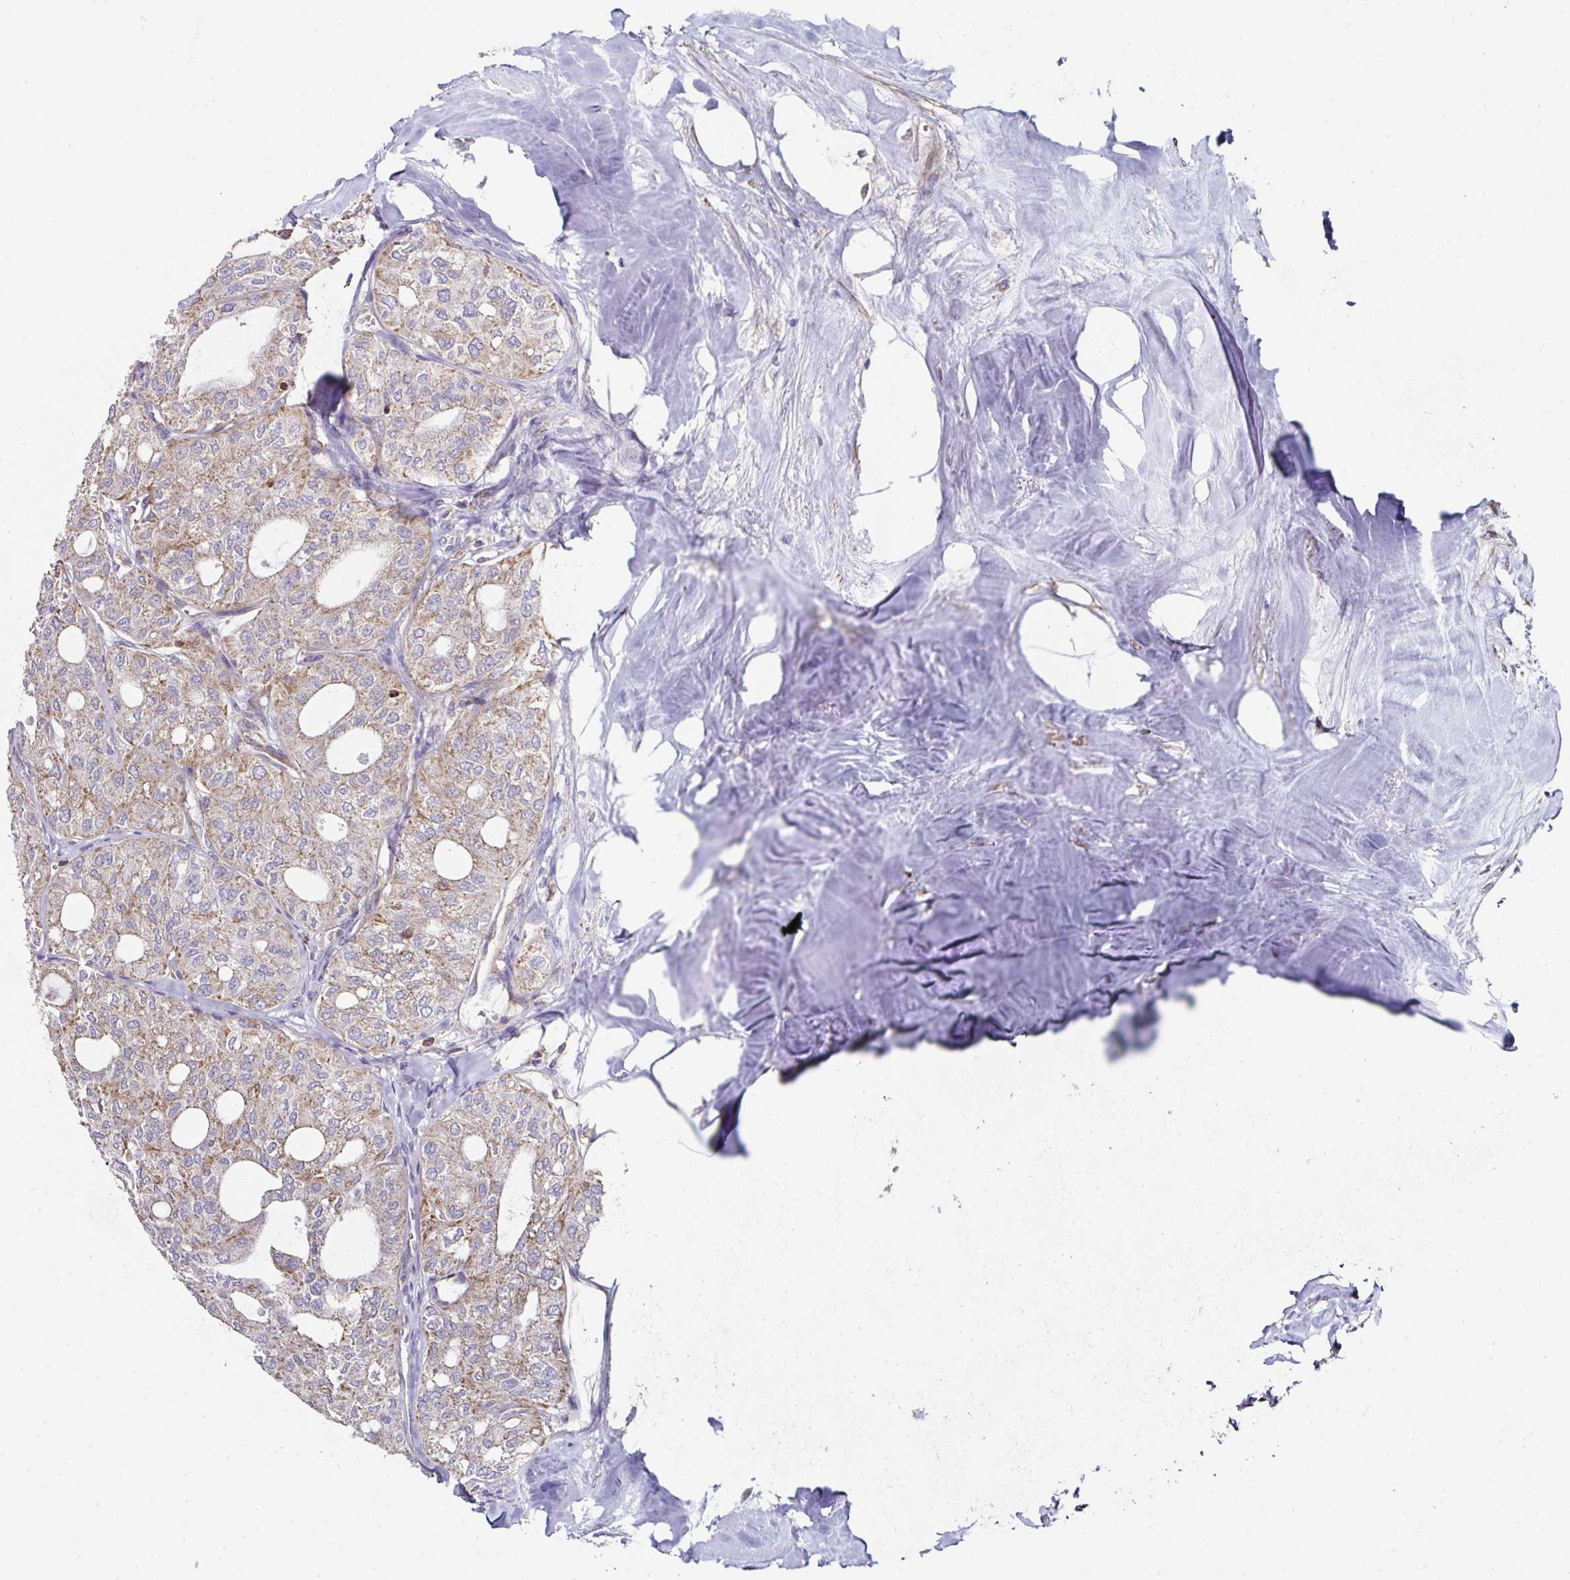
{"staining": {"intensity": "moderate", "quantity": "<25%", "location": "cytoplasmic/membranous"}, "tissue": "thyroid cancer", "cell_type": "Tumor cells", "image_type": "cancer", "snomed": [{"axis": "morphology", "description": "Follicular adenoma carcinoma, NOS"}, {"axis": "topography", "description": "Thyroid gland"}], "caption": "Protein staining of thyroid follicular adenoma carcinoma tissue exhibits moderate cytoplasmic/membranous expression in approximately <25% of tumor cells.", "gene": "DZANK1", "patient": {"sex": "male", "age": 75}}